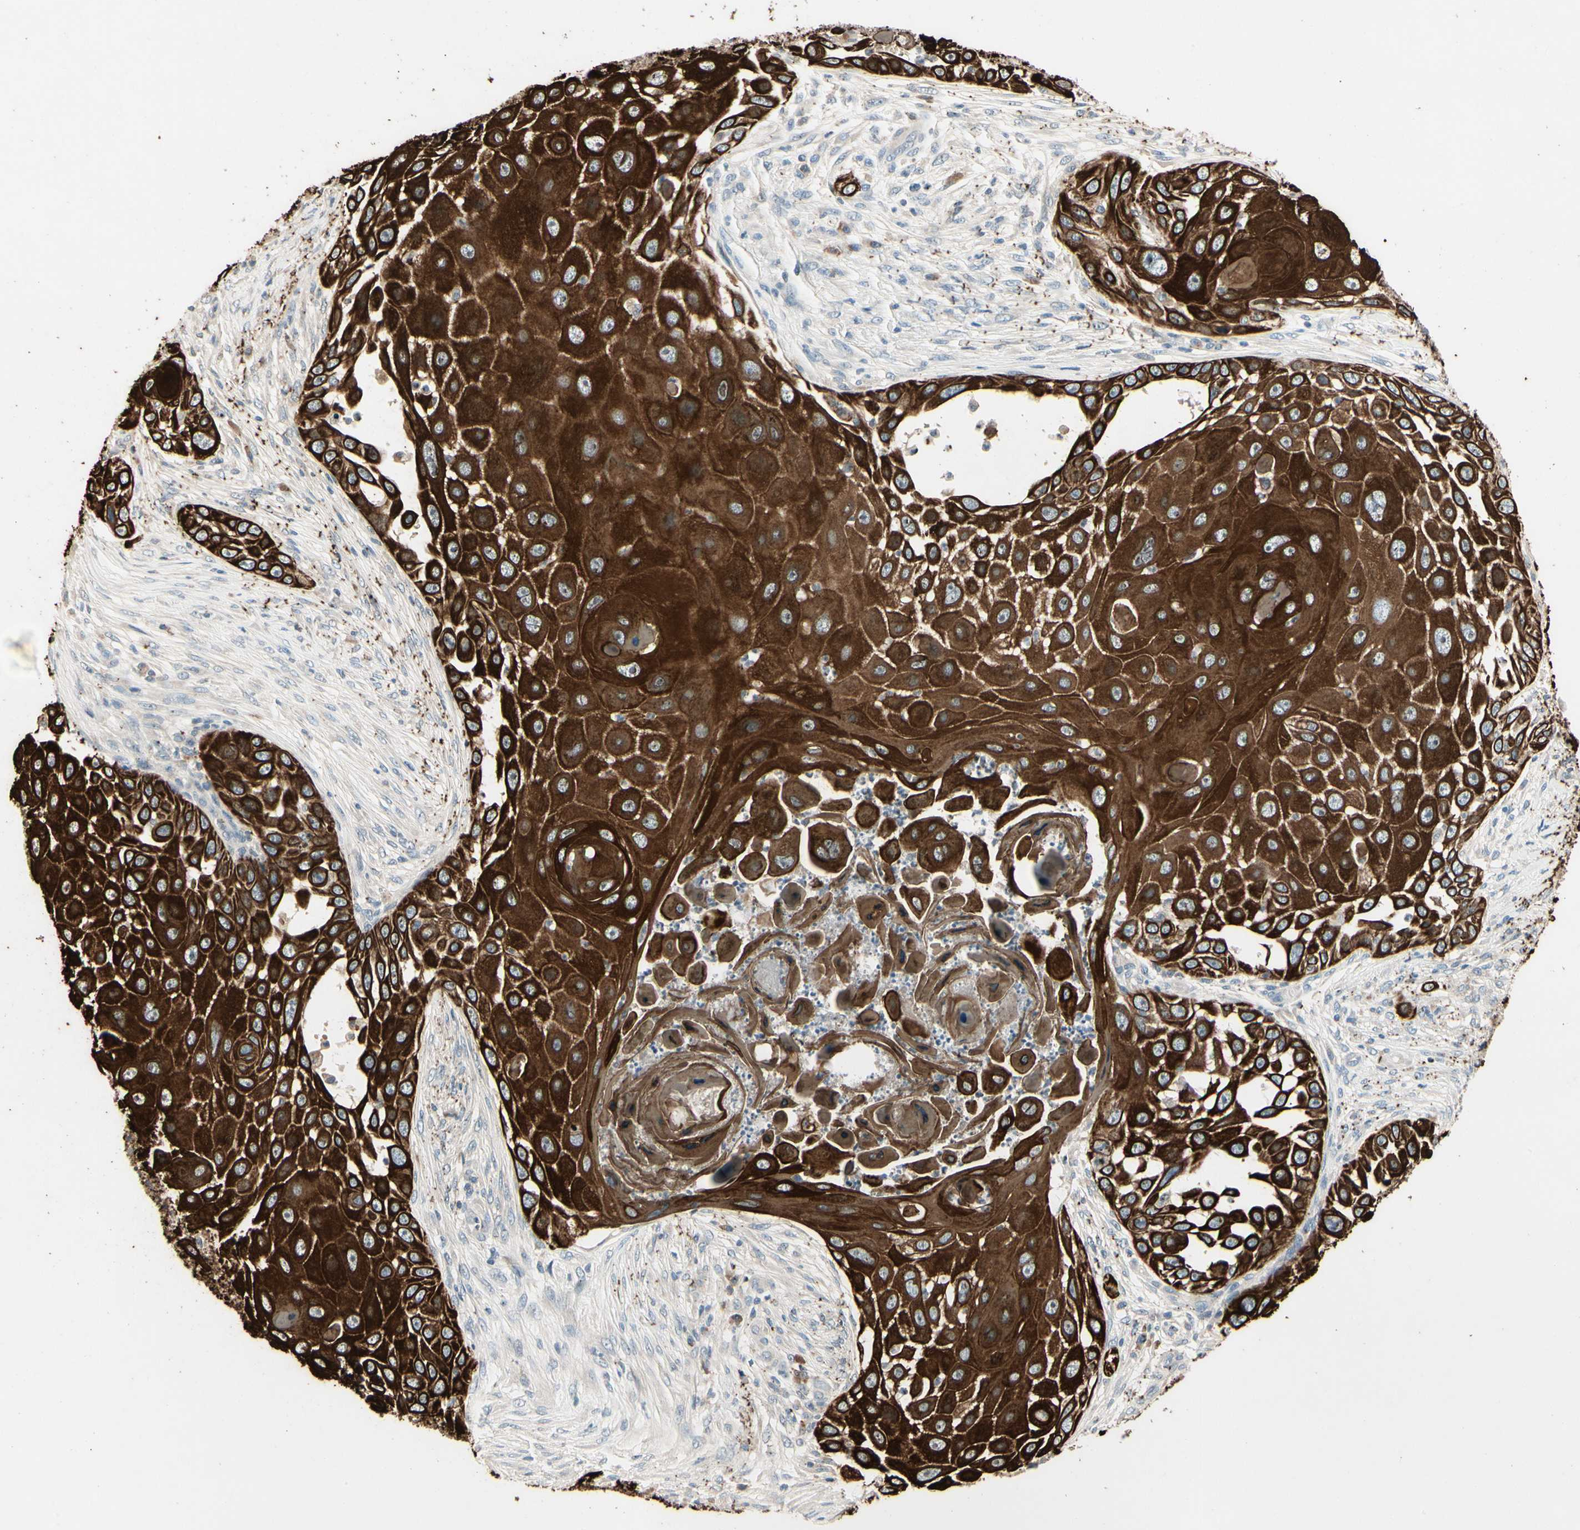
{"staining": {"intensity": "strong", "quantity": ">75%", "location": "cytoplasmic/membranous"}, "tissue": "skin cancer", "cell_type": "Tumor cells", "image_type": "cancer", "snomed": [{"axis": "morphology", "description": "Squamous cell carcinoma, NOS"}, {"axis": "topography", "description": "Skin"}], "caption": "Protein expression analysis of human skin cancer (squamous cell carcinoma) reveals strong cytoplasmic/membranous expression in about >75% of tumor cells.", "gene": "SKIL", "patient": {"sex": "female", "age": 44}}